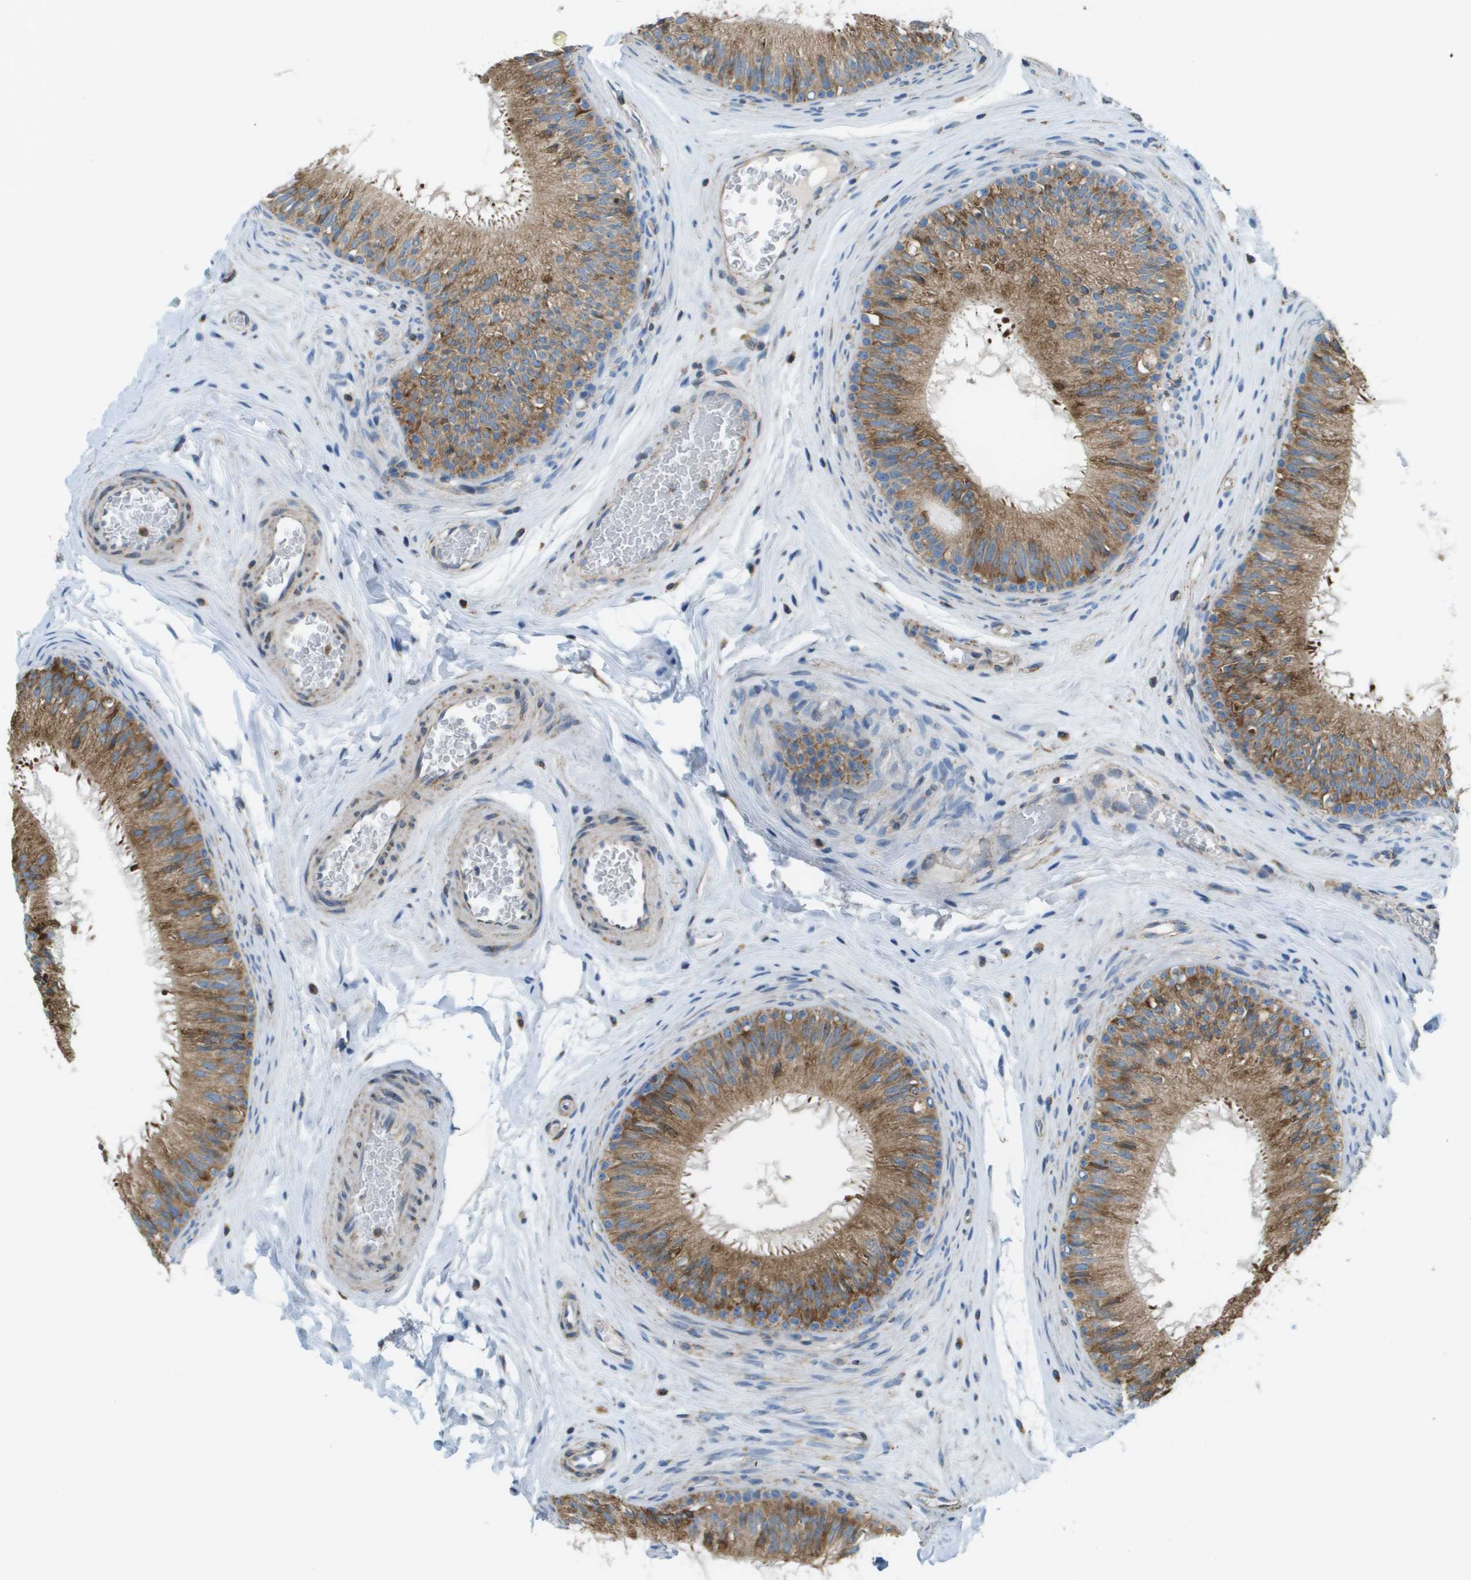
{"staining": {"intensity": "moderate", "quantity": "25%-75%", "location": "cytoplasmic/membranous"}, "tissue": "epididymis", "cell_type": "Glandular cells", "image_type": "normal", "snomed": [{"axis": "morphology", "description": "Normal tissue, NOS"}, {"axis": "topography", "description": "Testis"}, {"axis": "topography", "description": "Epididymis"}], "caption": "Protein staining exhibits moderate cytoplasmic/membranous positivity in about 25%-75% of glandular cells in normal epididymis.", "gene": "TAOK3", "patient": {"sex": "male", "age": 36}}